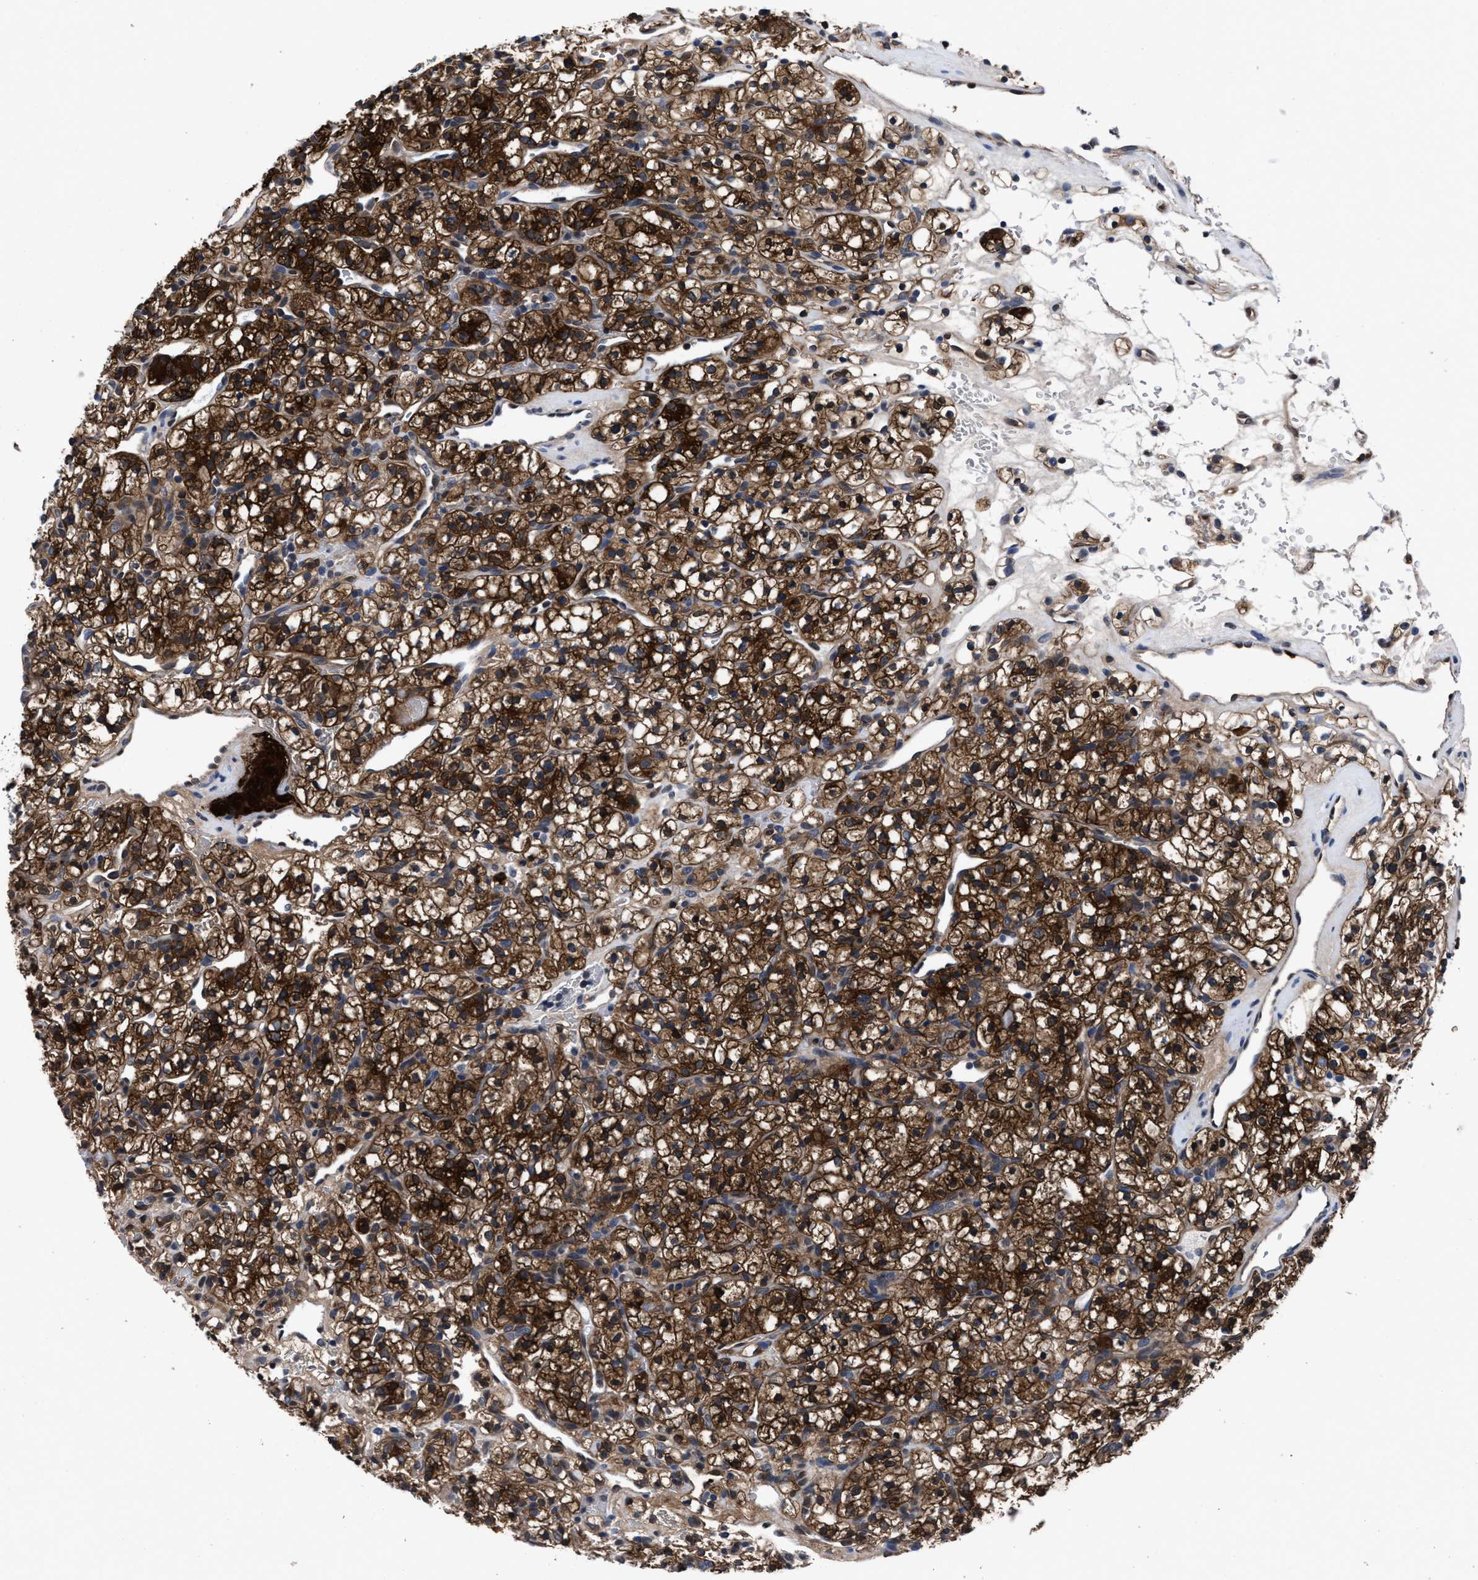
{"staining": {"intensity": "strong", "quantity": ">75%", "location": "cytoplasmic/membranous"}, "tissue": "renal cancer", "cell_type": "Tumor cells", "image_type": "cancer", "snomed": [{"axis": "morphology", "description": "Adenocarcinoma, NOS"}, {"axis": "topography", "description": "Kidney"}], "caption": "Strong cytoplasmic/membranous positivity is identified in approximately >75% of tumor cells in adenocarcinoma (renal).", "gene": "ACLY", "patient": {"sex": "female", "age": 57}}